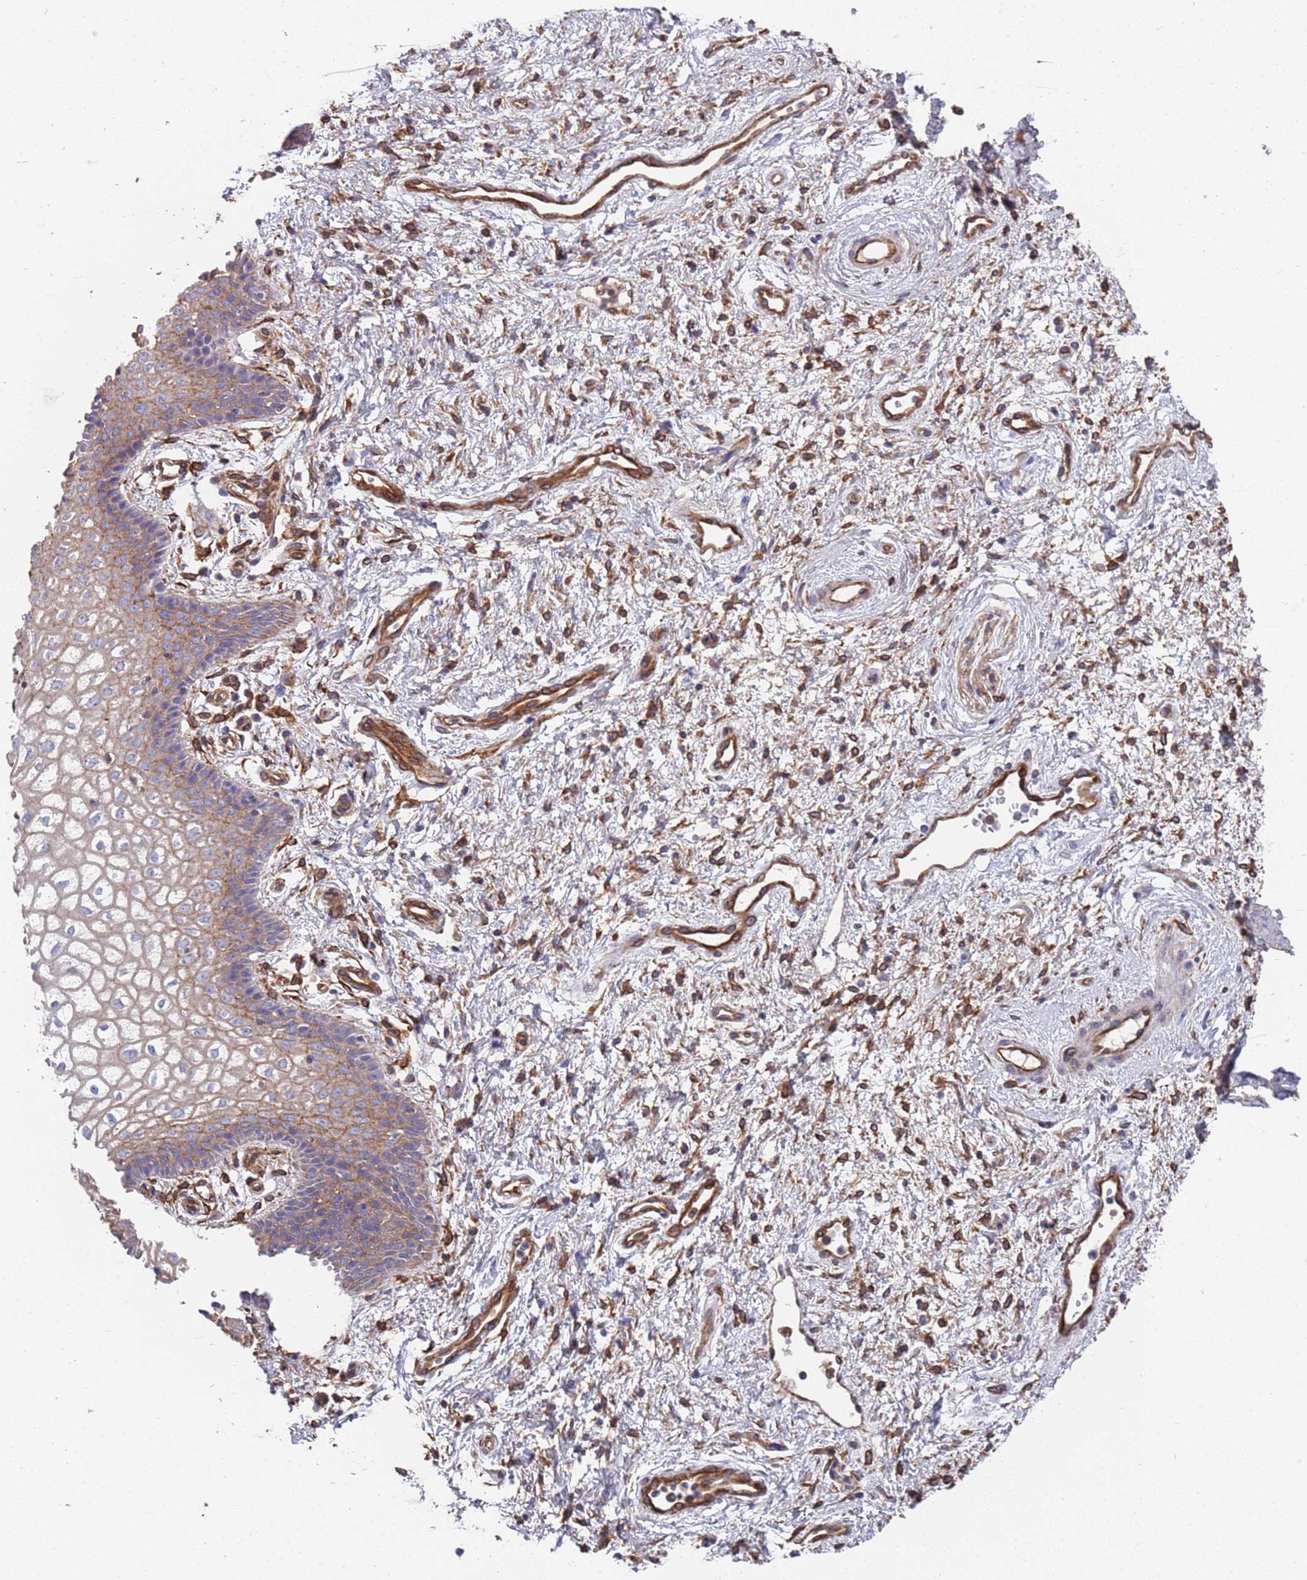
{"staining": {"intensity": "weak", "quantity": "25%-75%", "location": "cytoplasmic/membranous"}, "tissue": "vagina", "cell_type": "Squamous epithelial cells", "image_type": "normal", "snomed": [{"axis": "morphology", "description": "Normal tissue, NOS"}, {"axis": "topography", "description": "Vagina"}], "caption": "High-magnification brightfield microscopy of benign vagina stained with DAB (brown) and counterstained with hematoxylin (blue). squamous epithelial cells exhibit weak cytoplasmic/membranous expression is seen in about25%-75% of cells.", "gene": "JAKMIP2", "patient": {"sex": "female", "age": 34}}